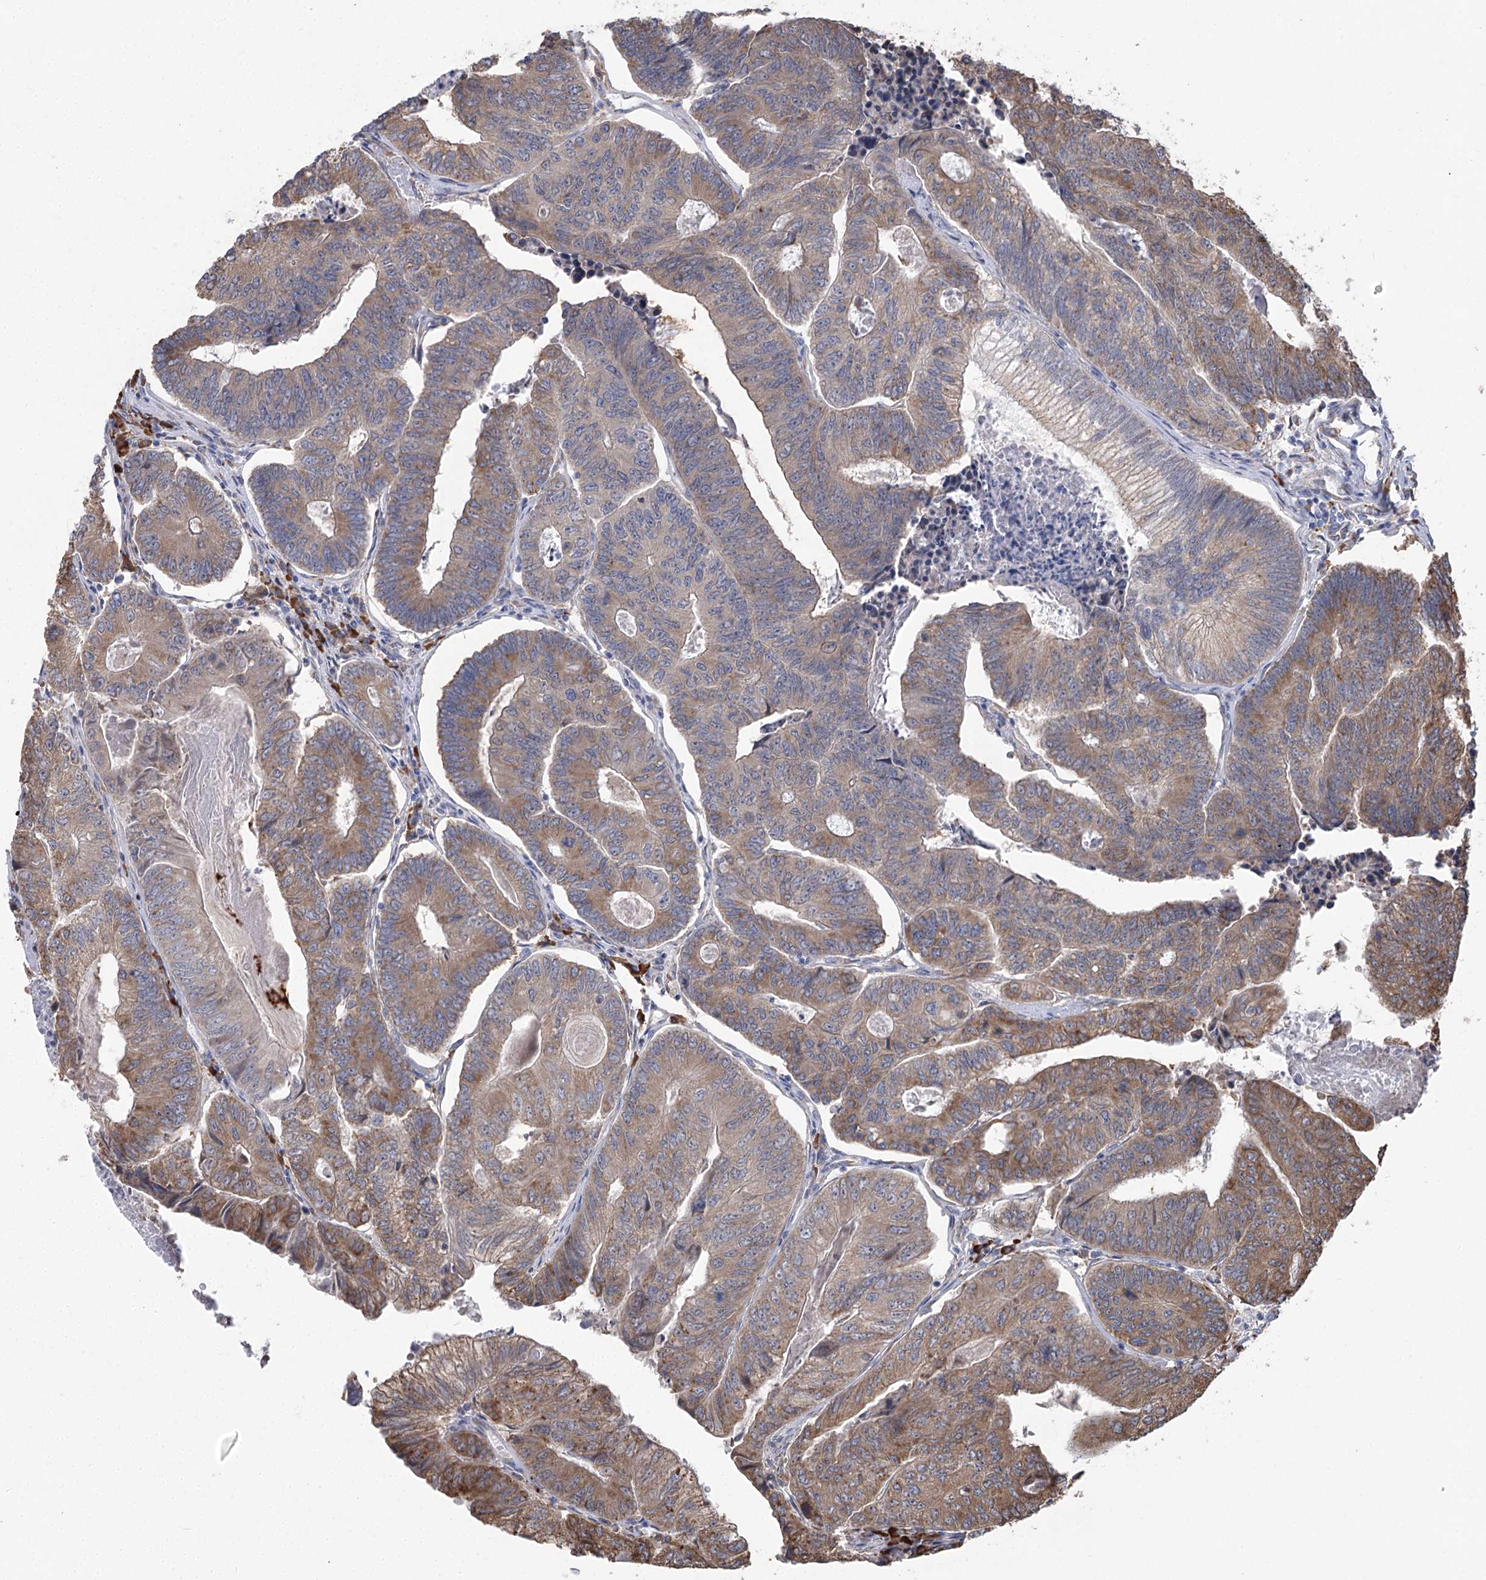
{"staining": {"intensity": "moderate", "quantity": ">75%", "location": "cytoplasmic/membranous"}, "tissue": "colorectal cancer", "cell_type": "Tumor cells", "image_type": "cancer", "snomed": [{"axis": "morphology", "description": "Adenocarcinoma, NOS"}, {"axis": "topography", "description": "Colon"}], "caption": "An immunohistochemistry histopathology image of tumor tissue is shown. Protein staining in brown highlights moderate cytoplasmic/membranous positivity in adenocarcinoma (colorectal) within tumor cells.", "gene": "METTL24", "patient": {"sex": "female", "age": 67}}